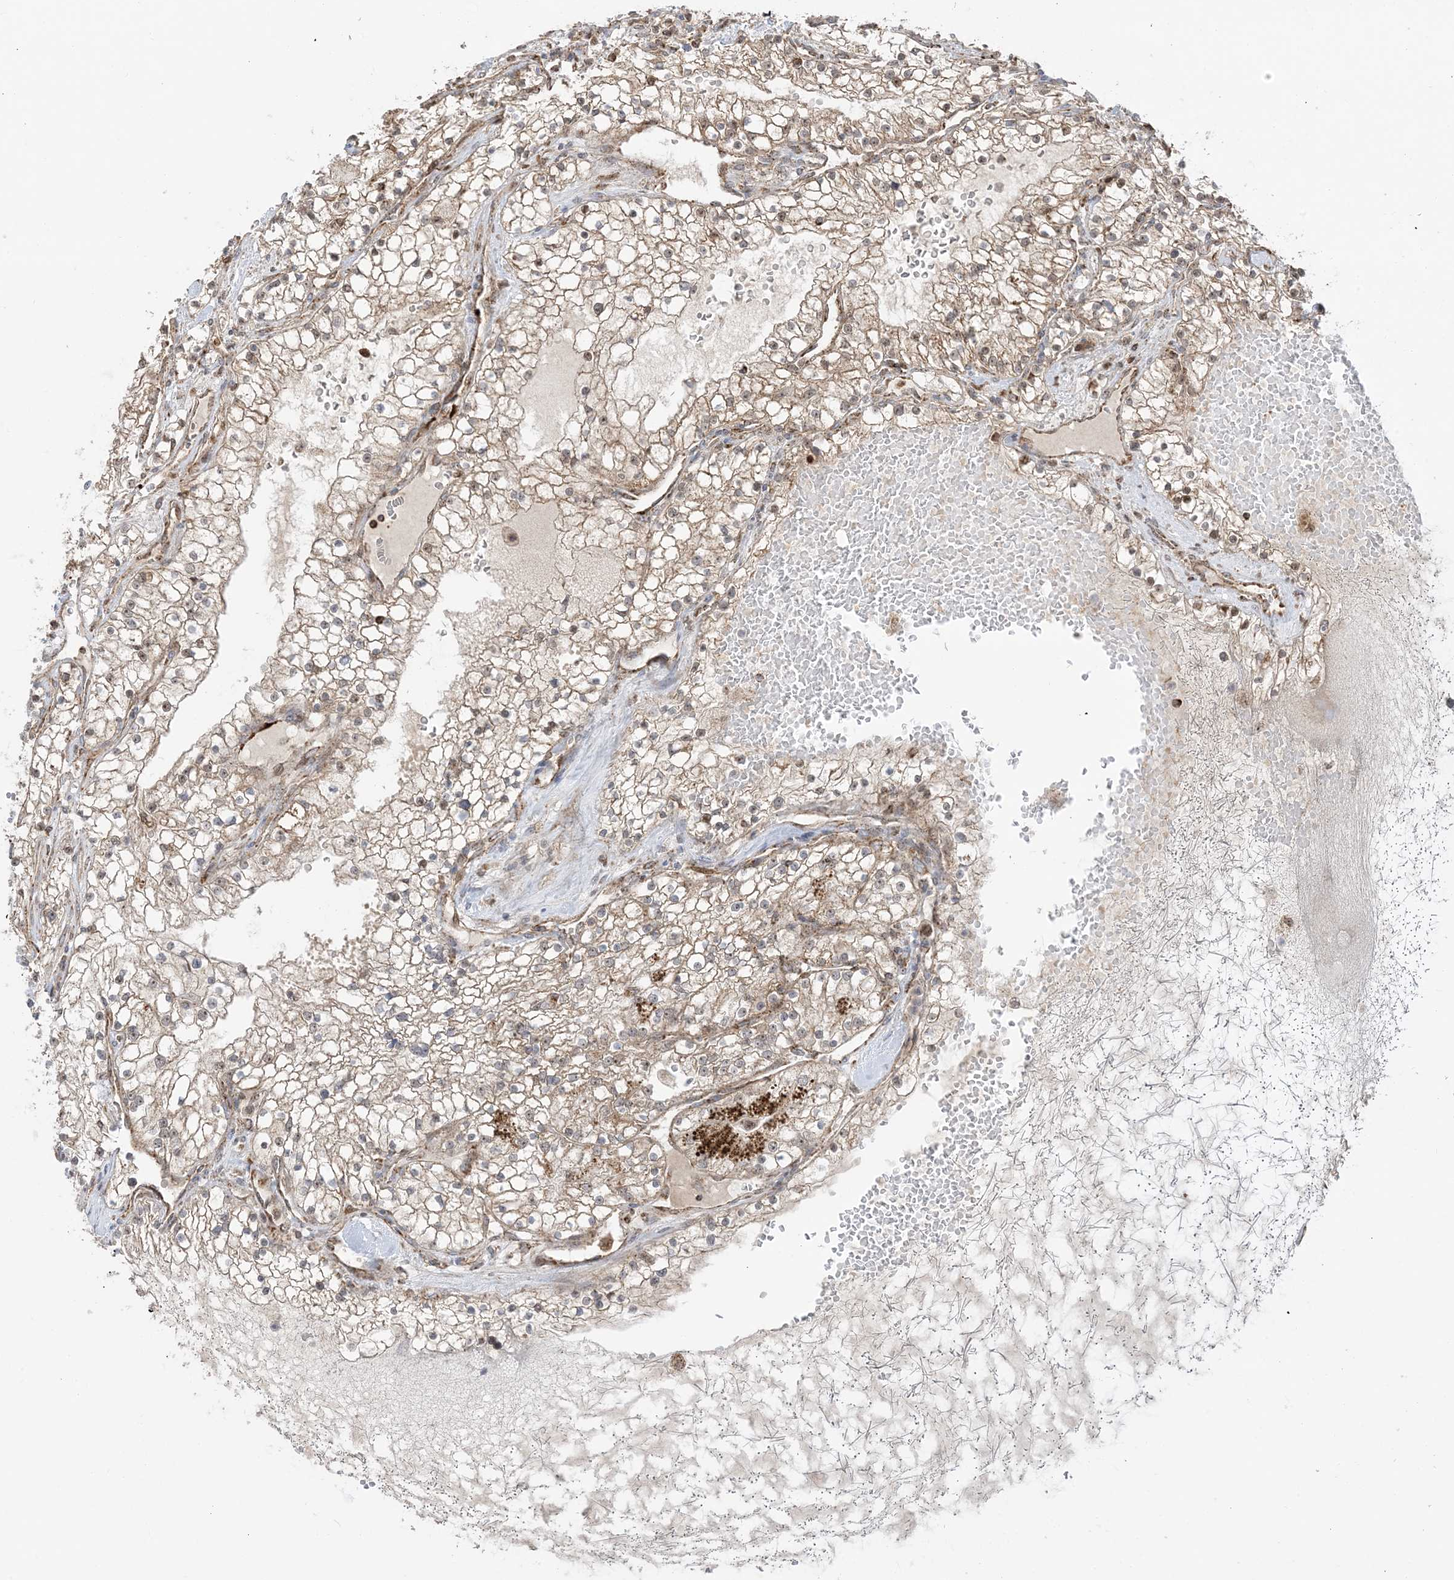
{"staining": {"intensity": "weak", "quantity": ">75%", "location": "cytoplasmic/membranous,nuclear"}, "tissue": "renal cancer", "cell_type": "Tumor cells", "image_type": "cancer", "snomed": [{"axis": "morphology", "description": "Normal tissue, NOS"}, {"axis": "morphology", "description": "Adenocarcinoma, NOS"}, {"axis": "topography", "description": "Kidney"}], "caption": "The histopathology image exhibits staining of renal adenocarcinoma, revealing weak cytoplasmic/membranous and nuclear protein positivity (brown color) within tumor cells.", "gene": "MAPKBP1", "patient": {"sex": "male", "age": 68}}